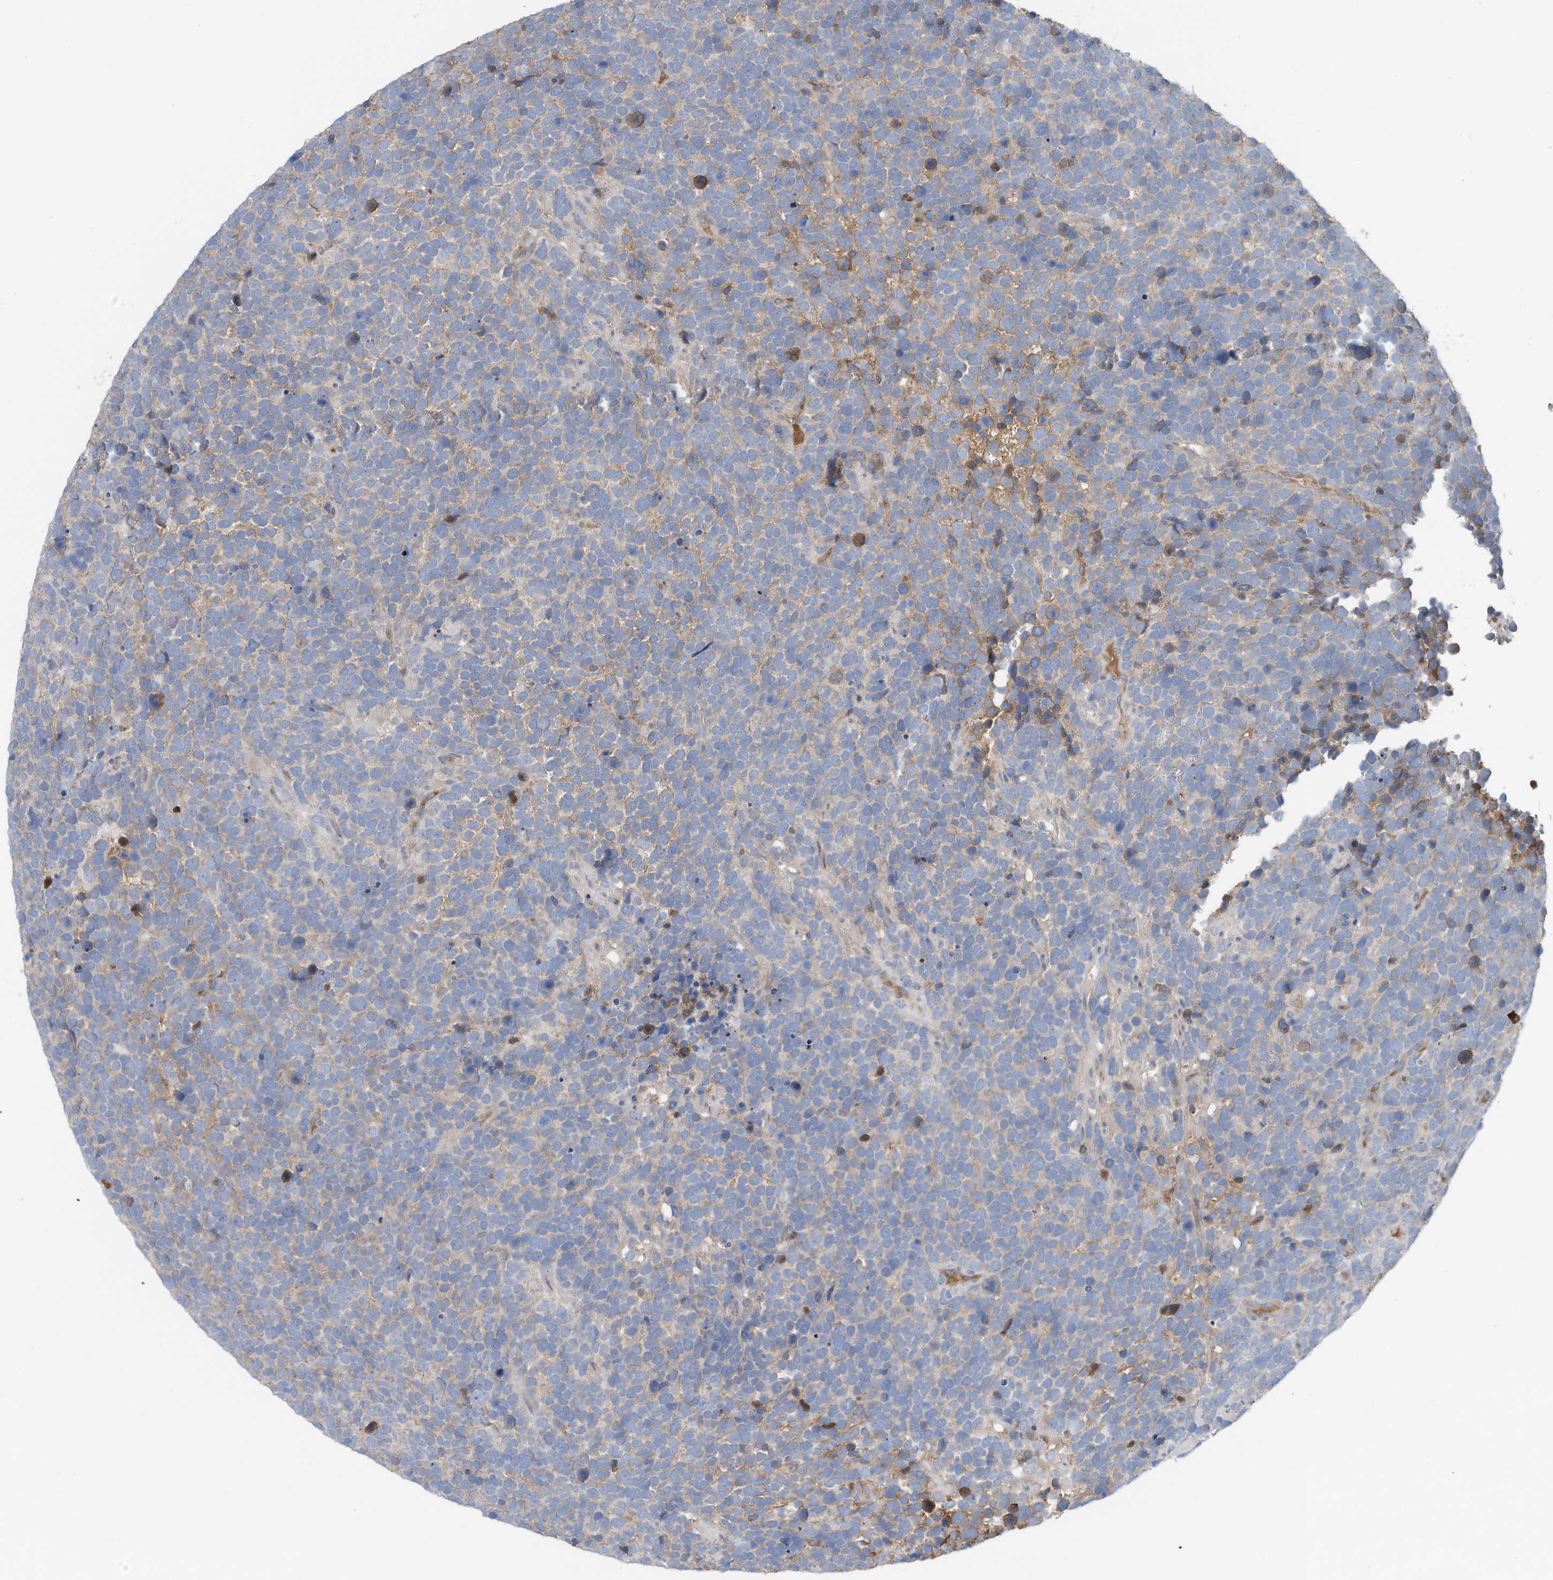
{"staining": {"intensity": "weak", "quantity": "<25%", "location": "cytoplasmic/membranous"}, "tissue": "urothelial cancer", "cell_type": "Tumor cells", "image_type": "cancer", "snomed": [{"axis": "morphology", "description": "Urothelial carcinoma, High grade"}, {"axis": "topography", "description": "Urinary bladder"}], "caption": "IHC of urothelial cancer demonstrates no staining in tumor cells.", "gene": "SLC5A11", "patient": {"sex": "female", "age": 82}}